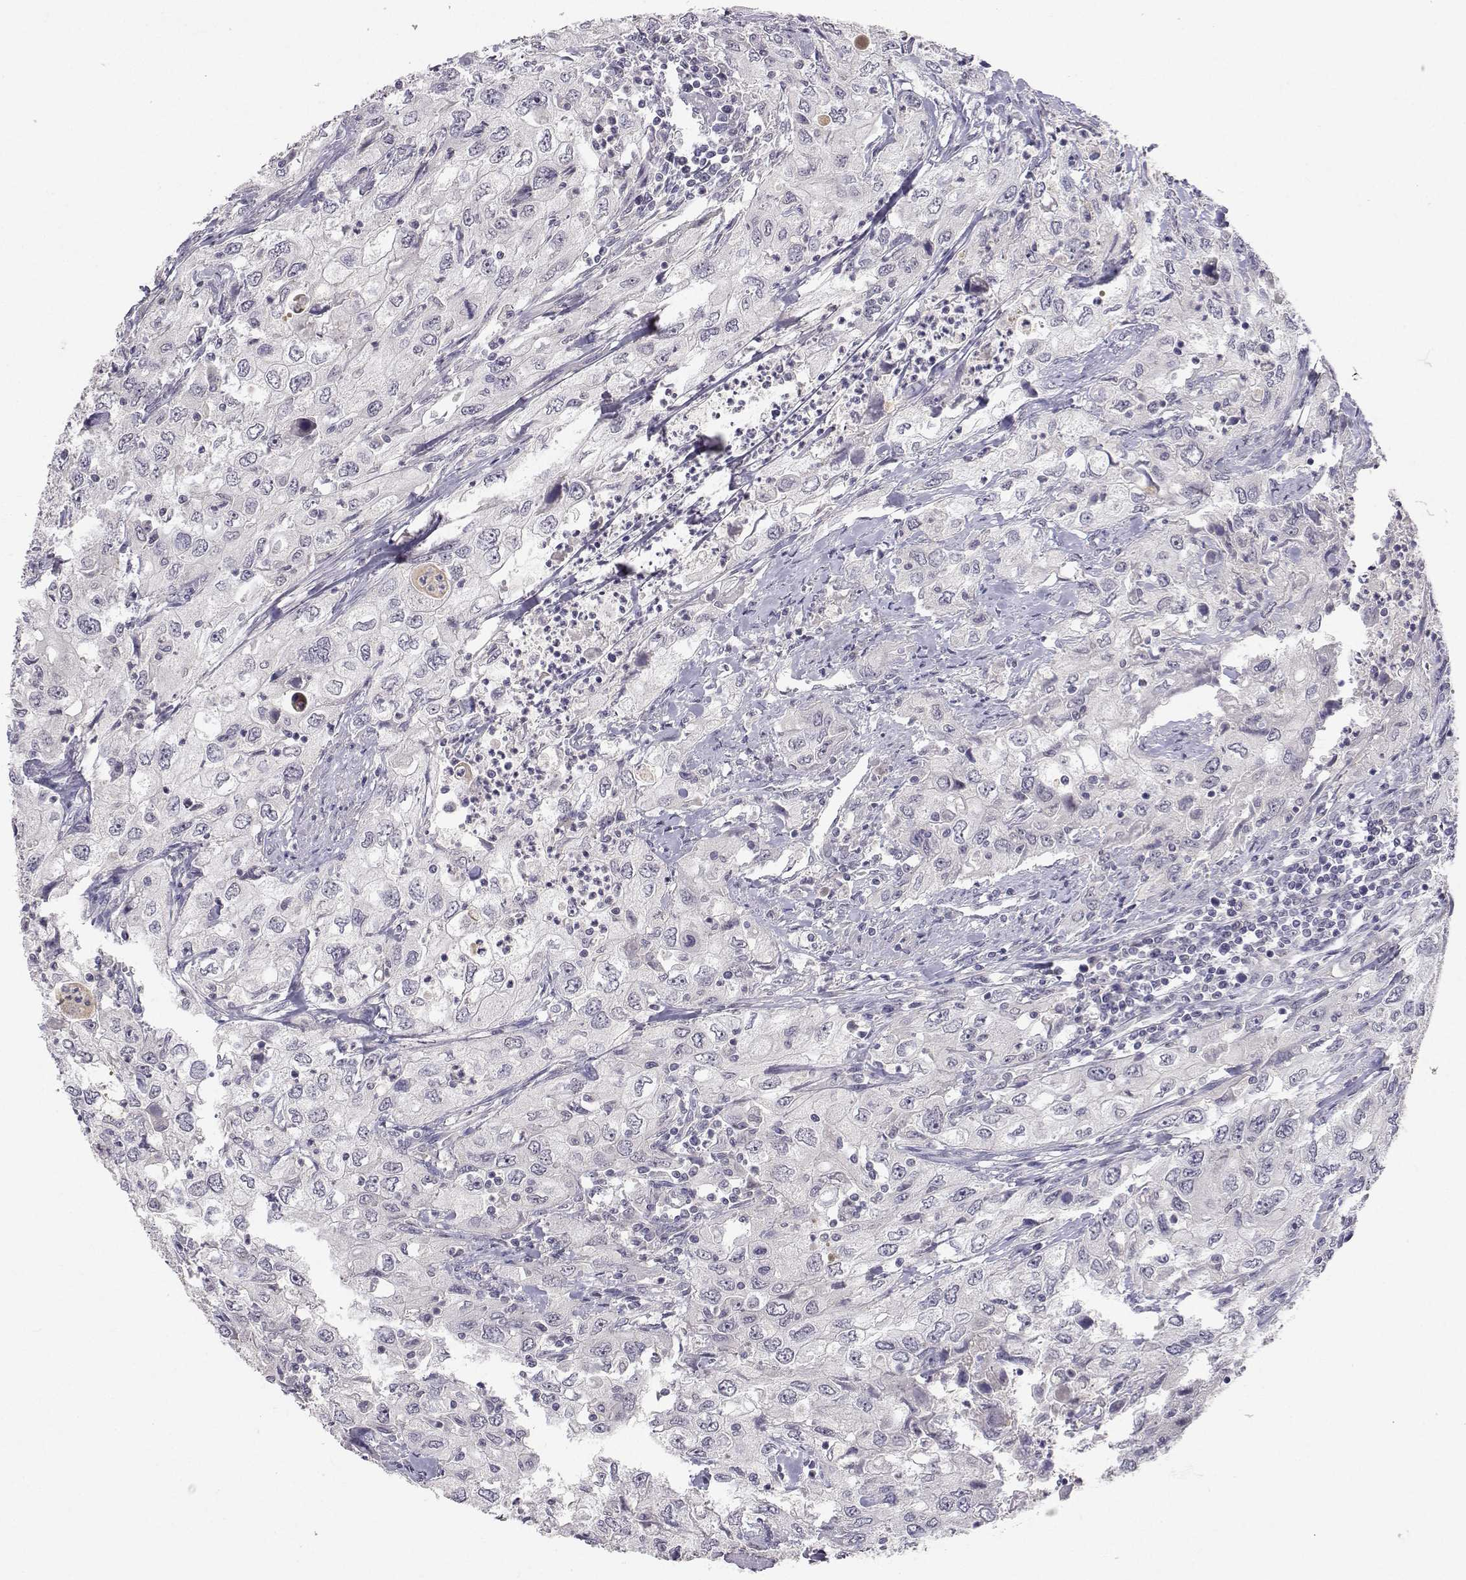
{"staining": {"intensity": "negative", "quantity": "none", "location": "none"}, "tissue": "urothelial cancer", "cell_type": "Tumor cells", "image_type": "cancer", "snomed": [{"axis": "morphology", "description": "Urothelial carcinoma, High grade"}, {"axis": "topography", "description": "Urinary bladder"}], "caption": "The immunohistochemistry (IHC) photomicrograph has no significant staining in tumor cells of urothelial carcinoma (high-grade) tissue.", "gene": "SLC6A3", "patient": {"sex": "male", "age": 76}}